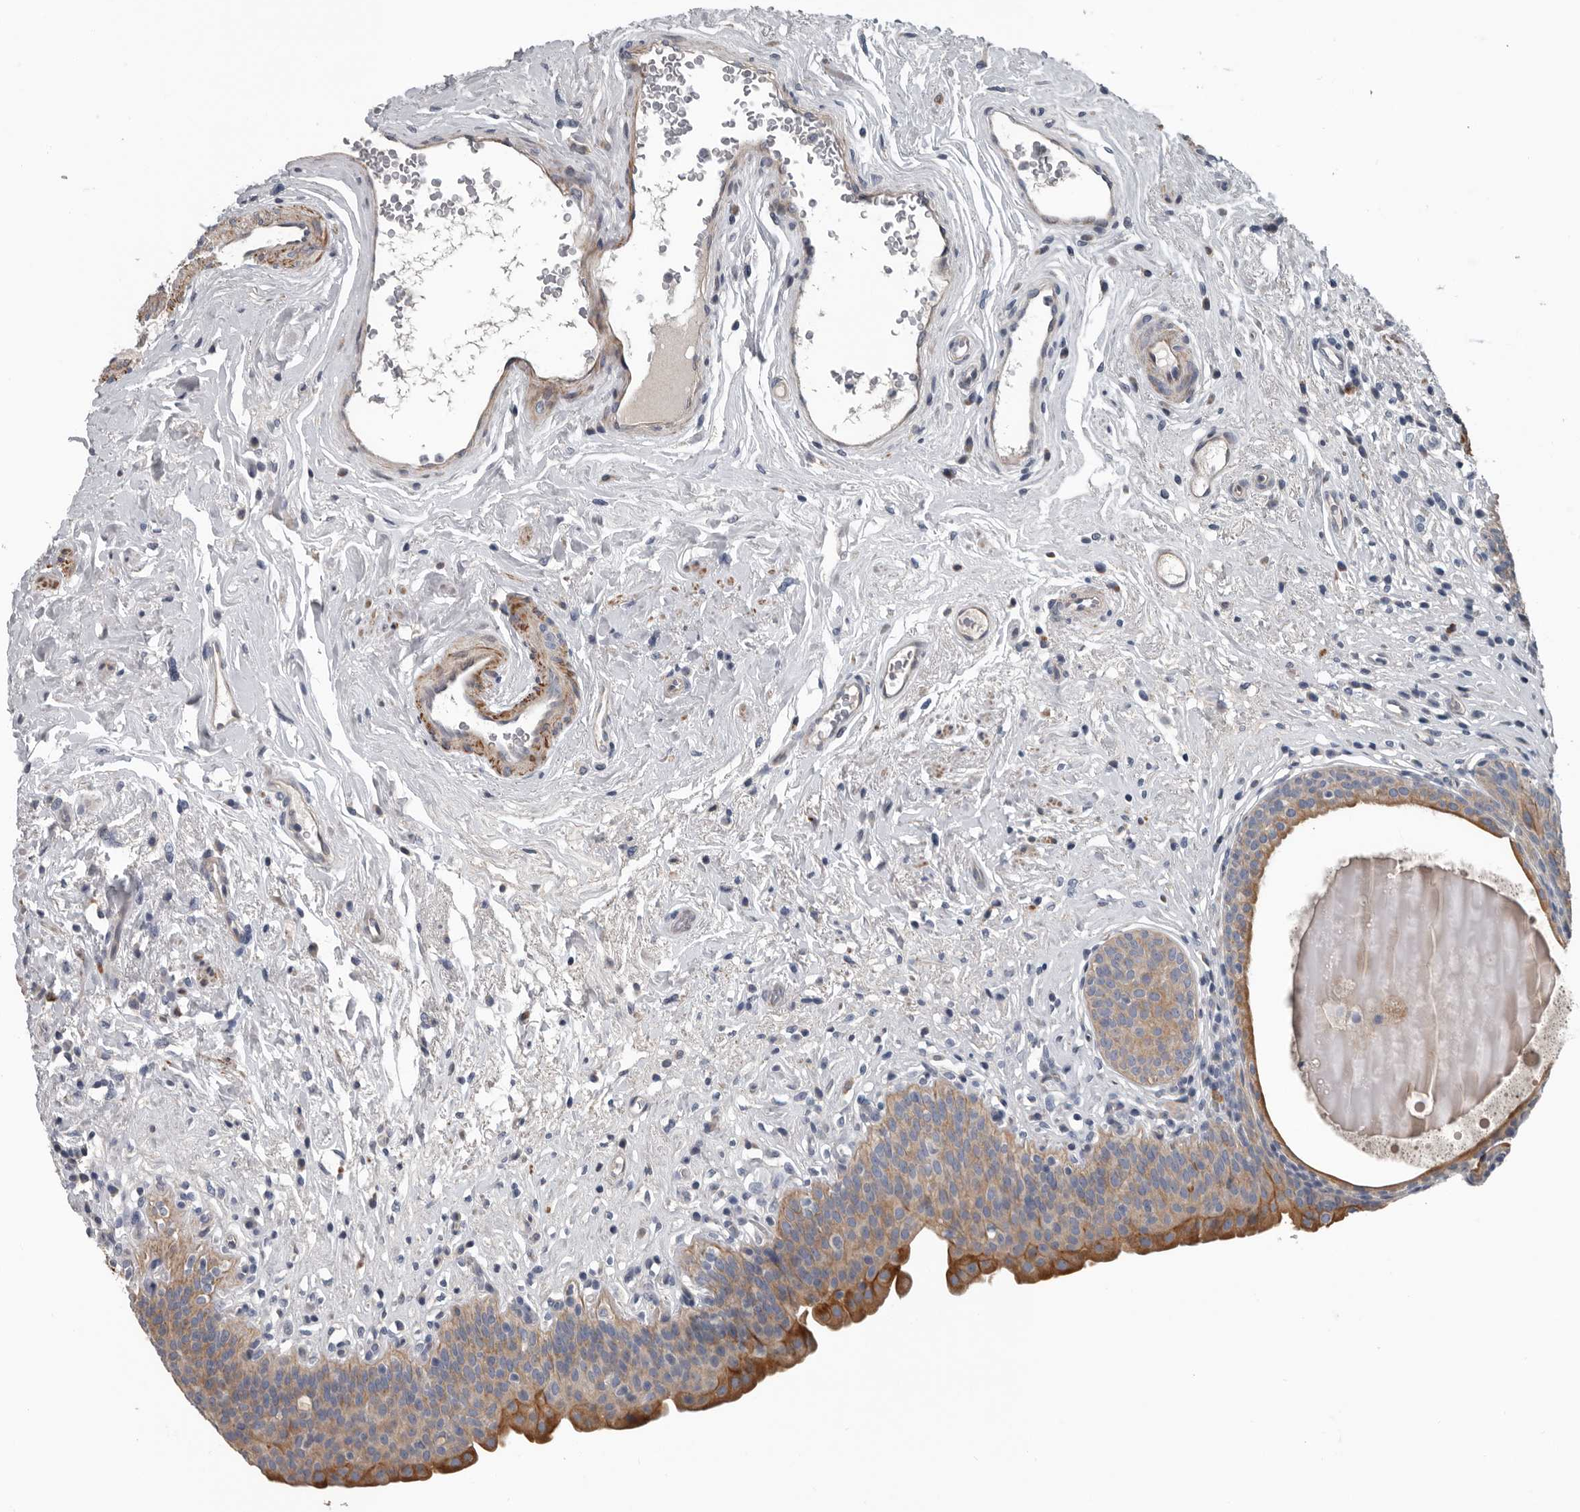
{"staining": {"intensity": "moderate", "quantity": ">75%", "location": "cytoplasmic/membranous"}, "tissue": "urinary bladder", "cell_type": "Urothelial cells", "image_type": "normal", "snomed": [{"axis": "morphology", "description": "Normal tissue, NOS"}, {"axis": "topography", "description": "Urinary bladder"}], "caption": "Immunohistochemical staining of benign human urinary bladder shows >75% levels of moderate cytoplasmic/membranous protein positivity in about >75% of urothelial cells. The staining was performed using DAB (3,3'-diaminobenzidine) to visualize the protein expression in brown, while the nuclei were stained in blue with hematoxylin (Magnification: 20x).", "gene": "DPY19L4", "patient": {"sex": "male", "age": 83}}